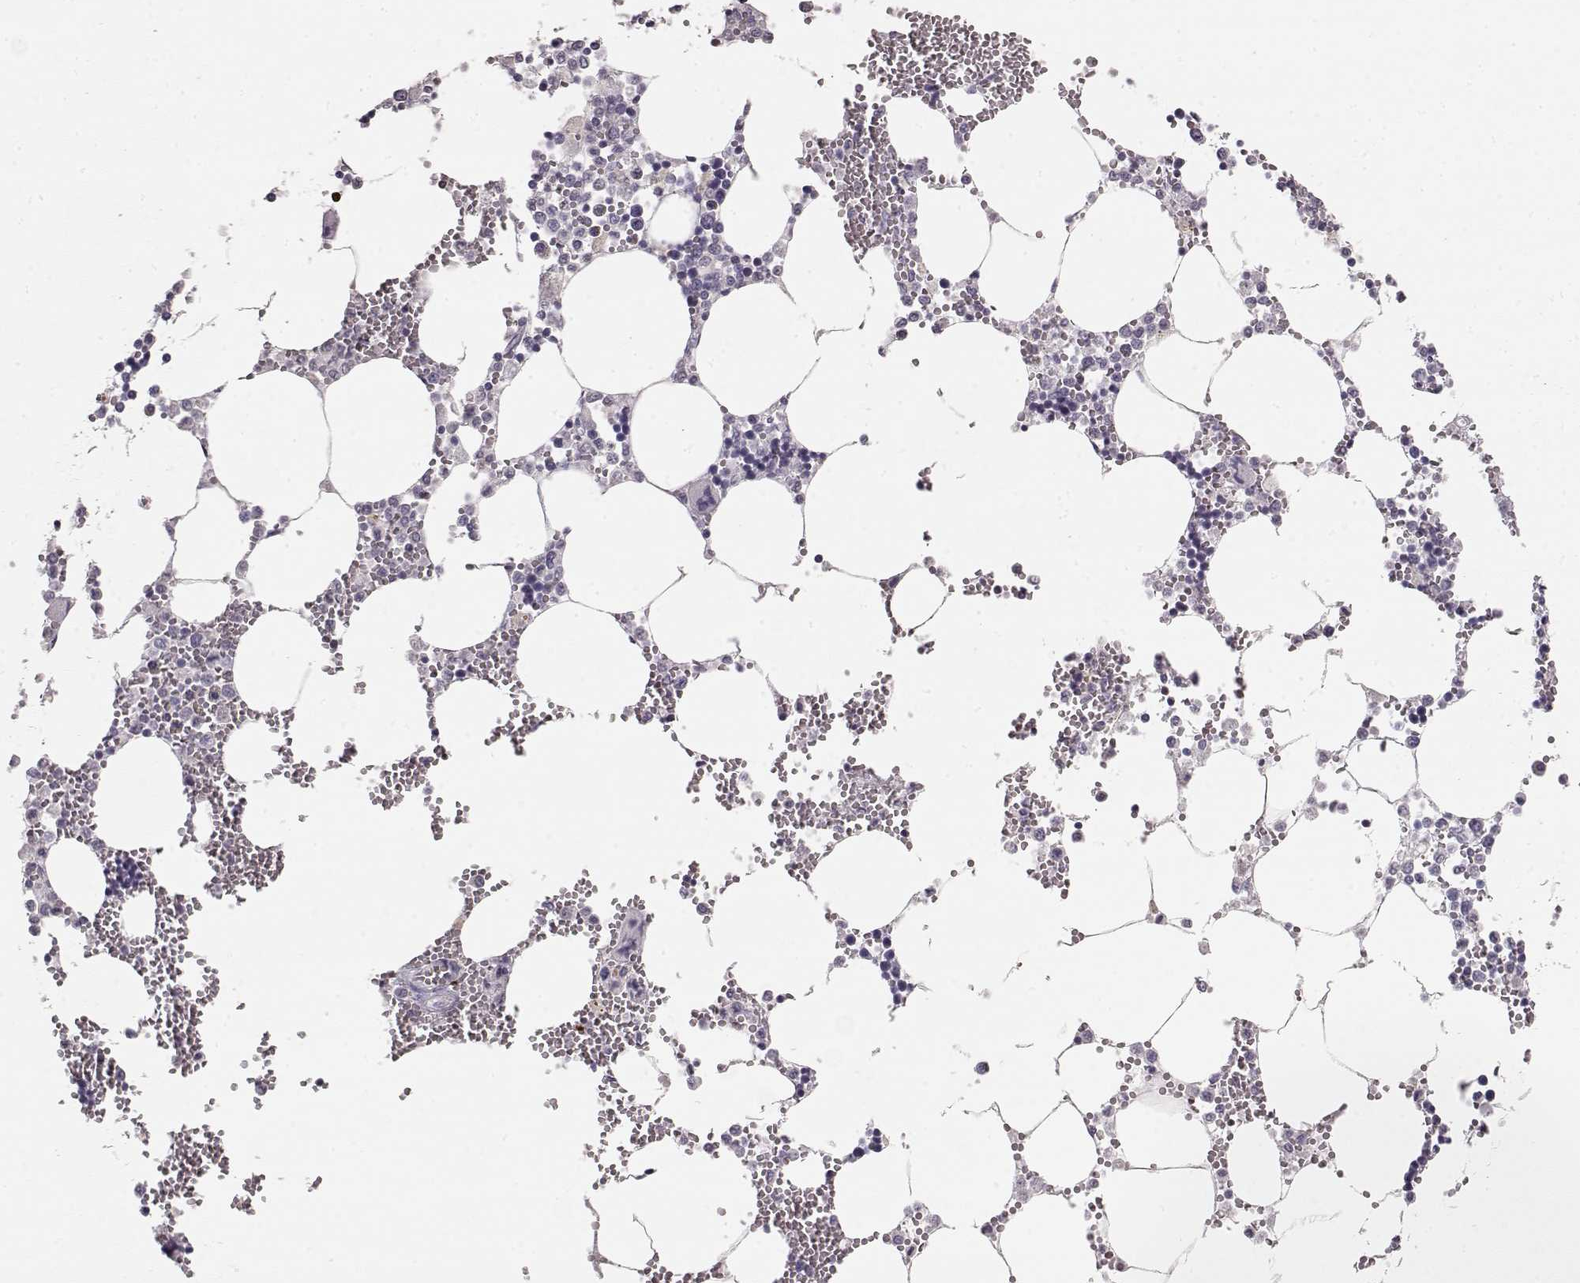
{"staining": {"intensity": "negative", "quantity": "none", "location": "none"}, "tissue": "bone marrow", "cell_type": "Hematopoietic cells", "image_type": "normal", "snomed": [{"axis": "morphology", "description": "Normal tissue, NOS"}, {"axis": "topography", "description": "Bone marrow"}], "caption": "DAB (3,3'-diaminobenzidine) immunohistochemical staining of unremarkable human bone marrow demonstrates no significant staining in hematopoietic cells.", "gene": "S100B", "patient": {"sex": "male", "age": 54}}